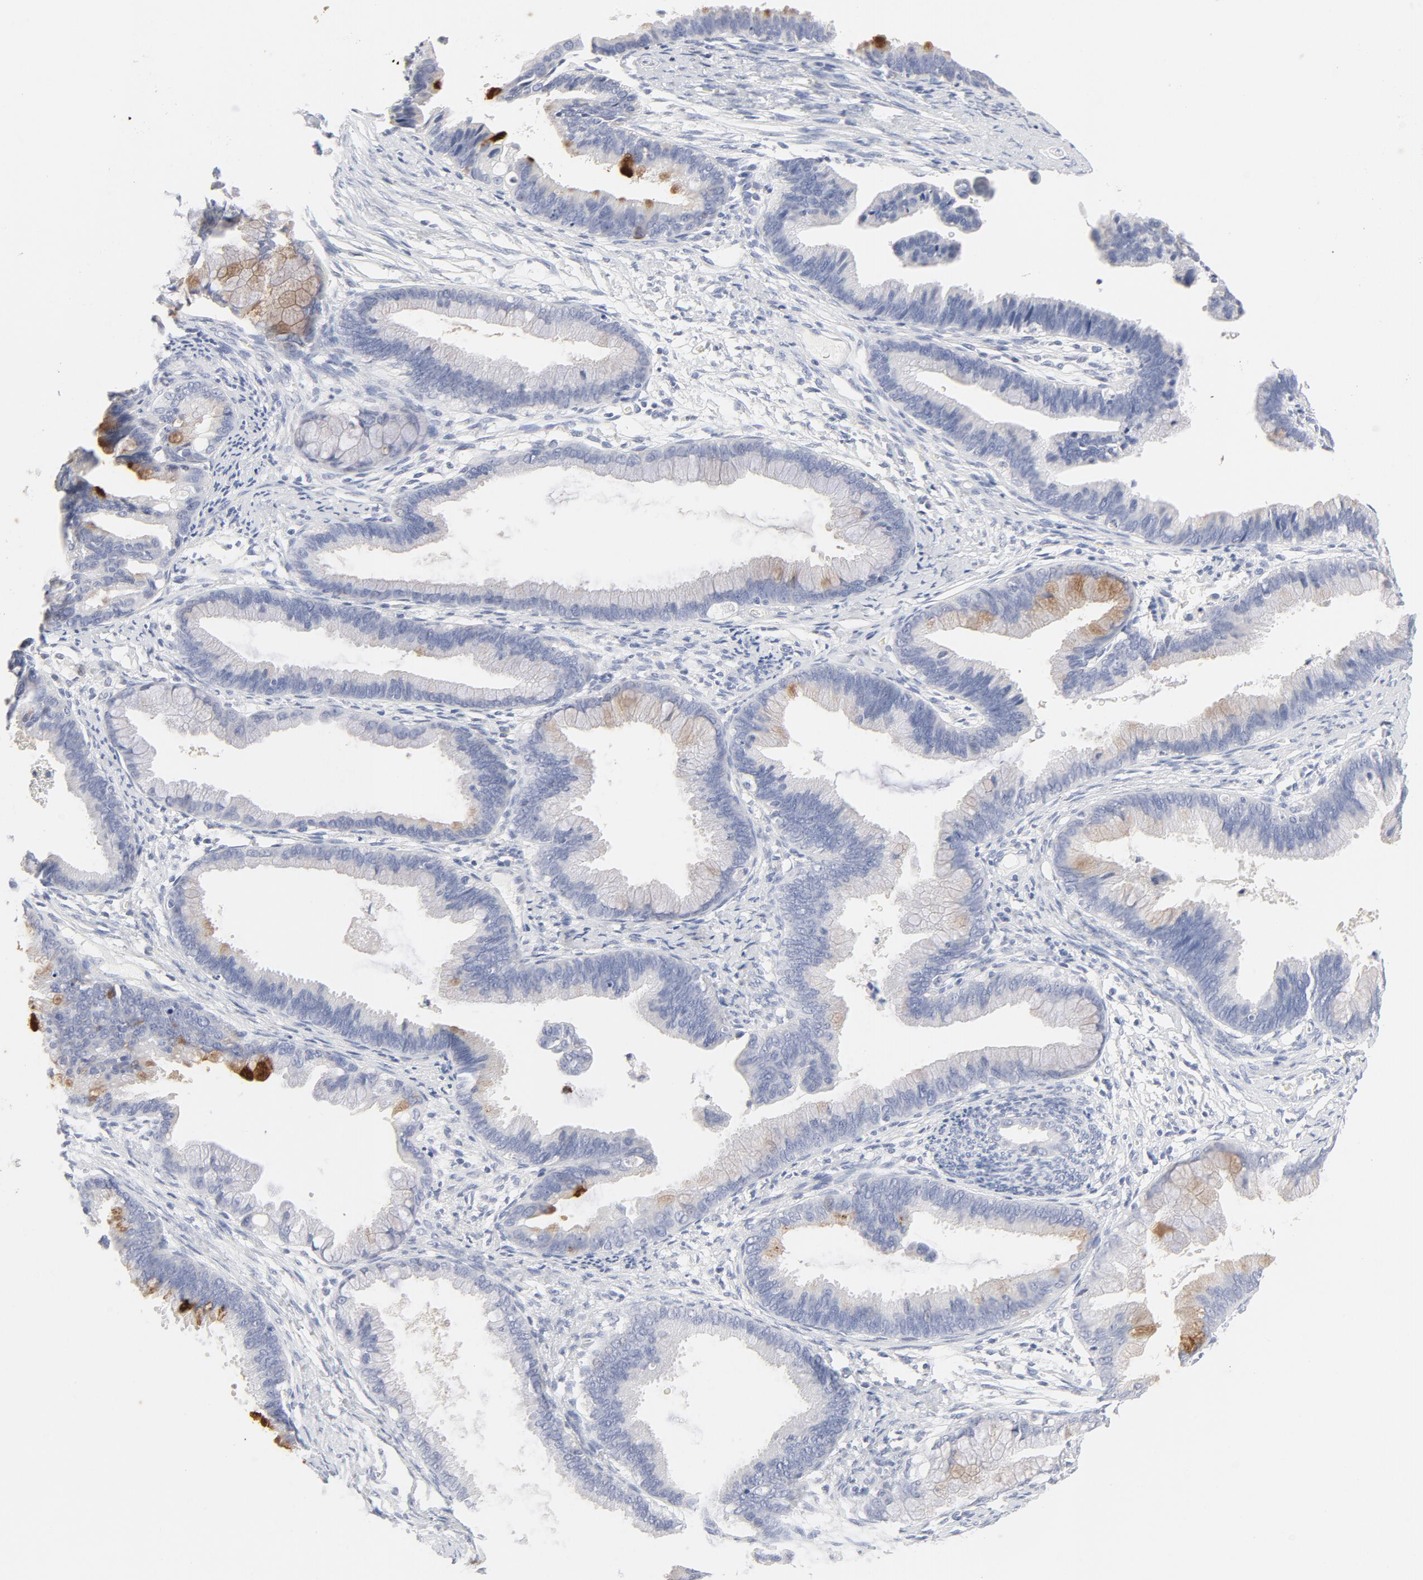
{"staining": {"intensity": "strong", "quantity": "<25%", "location": "cytoplasmic/membranous"}, "tissue": "cervical cancer", "cell_type": "Tumor cells", "image_type": "cancer", "snomed": [{"axis": "morphology", "description": "Adenocarcinoma, NOS"}, {"axis": "topography", "description": "Cervix"}], "caption": "IHC of human cervical cancer (adenocarcinoma) demonstrates medium levels of strong cytoplasmic/membranous positivity in approximately <25% of tumor cells. Nuclei are stained in blue.", "gene": "FCGBP", "patient": {"sex": "female", "age": 47}}